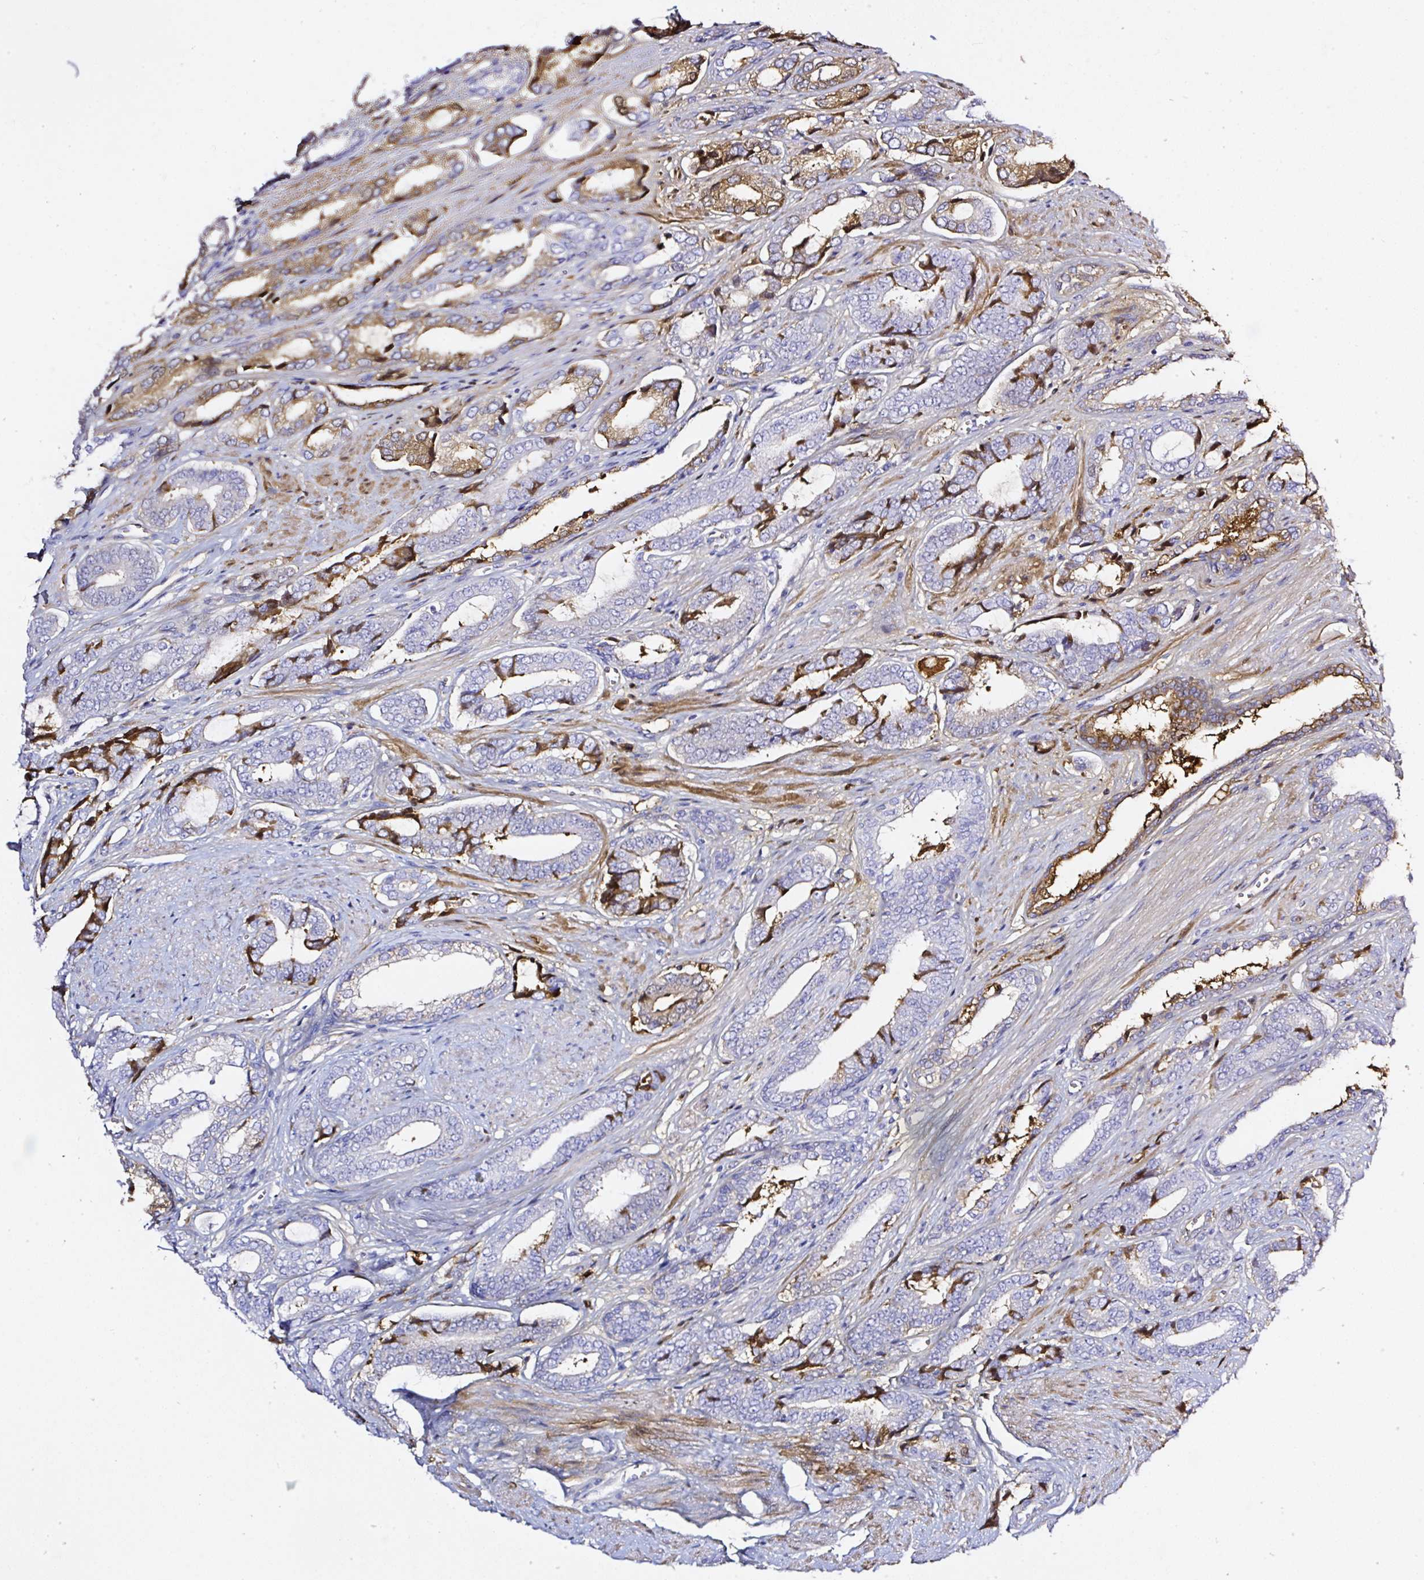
{"staining": {"intensity": "weak", "quantity": "25%-75%", "location": "cytoplasmic/membranous"}, "tissue": "prostate cancer", "cell_type": "Tumor cells", "image_type": "cancer", "snomed": [{"axis": "morphology", "description": "Adenocarcinoma, NOS"}, {"axis": "topography", "description": "Prostate and seminal vesicle, NOS"}], "caption": "DAB immunohistochemical staining of prostate adenocarcinoma displays weak cytoplasmic/membranous protein positivity in approximately 25%-75% of tumor cells.", "gene": "CLEC3B", "patient": {"sex": "male", "age": 76}}